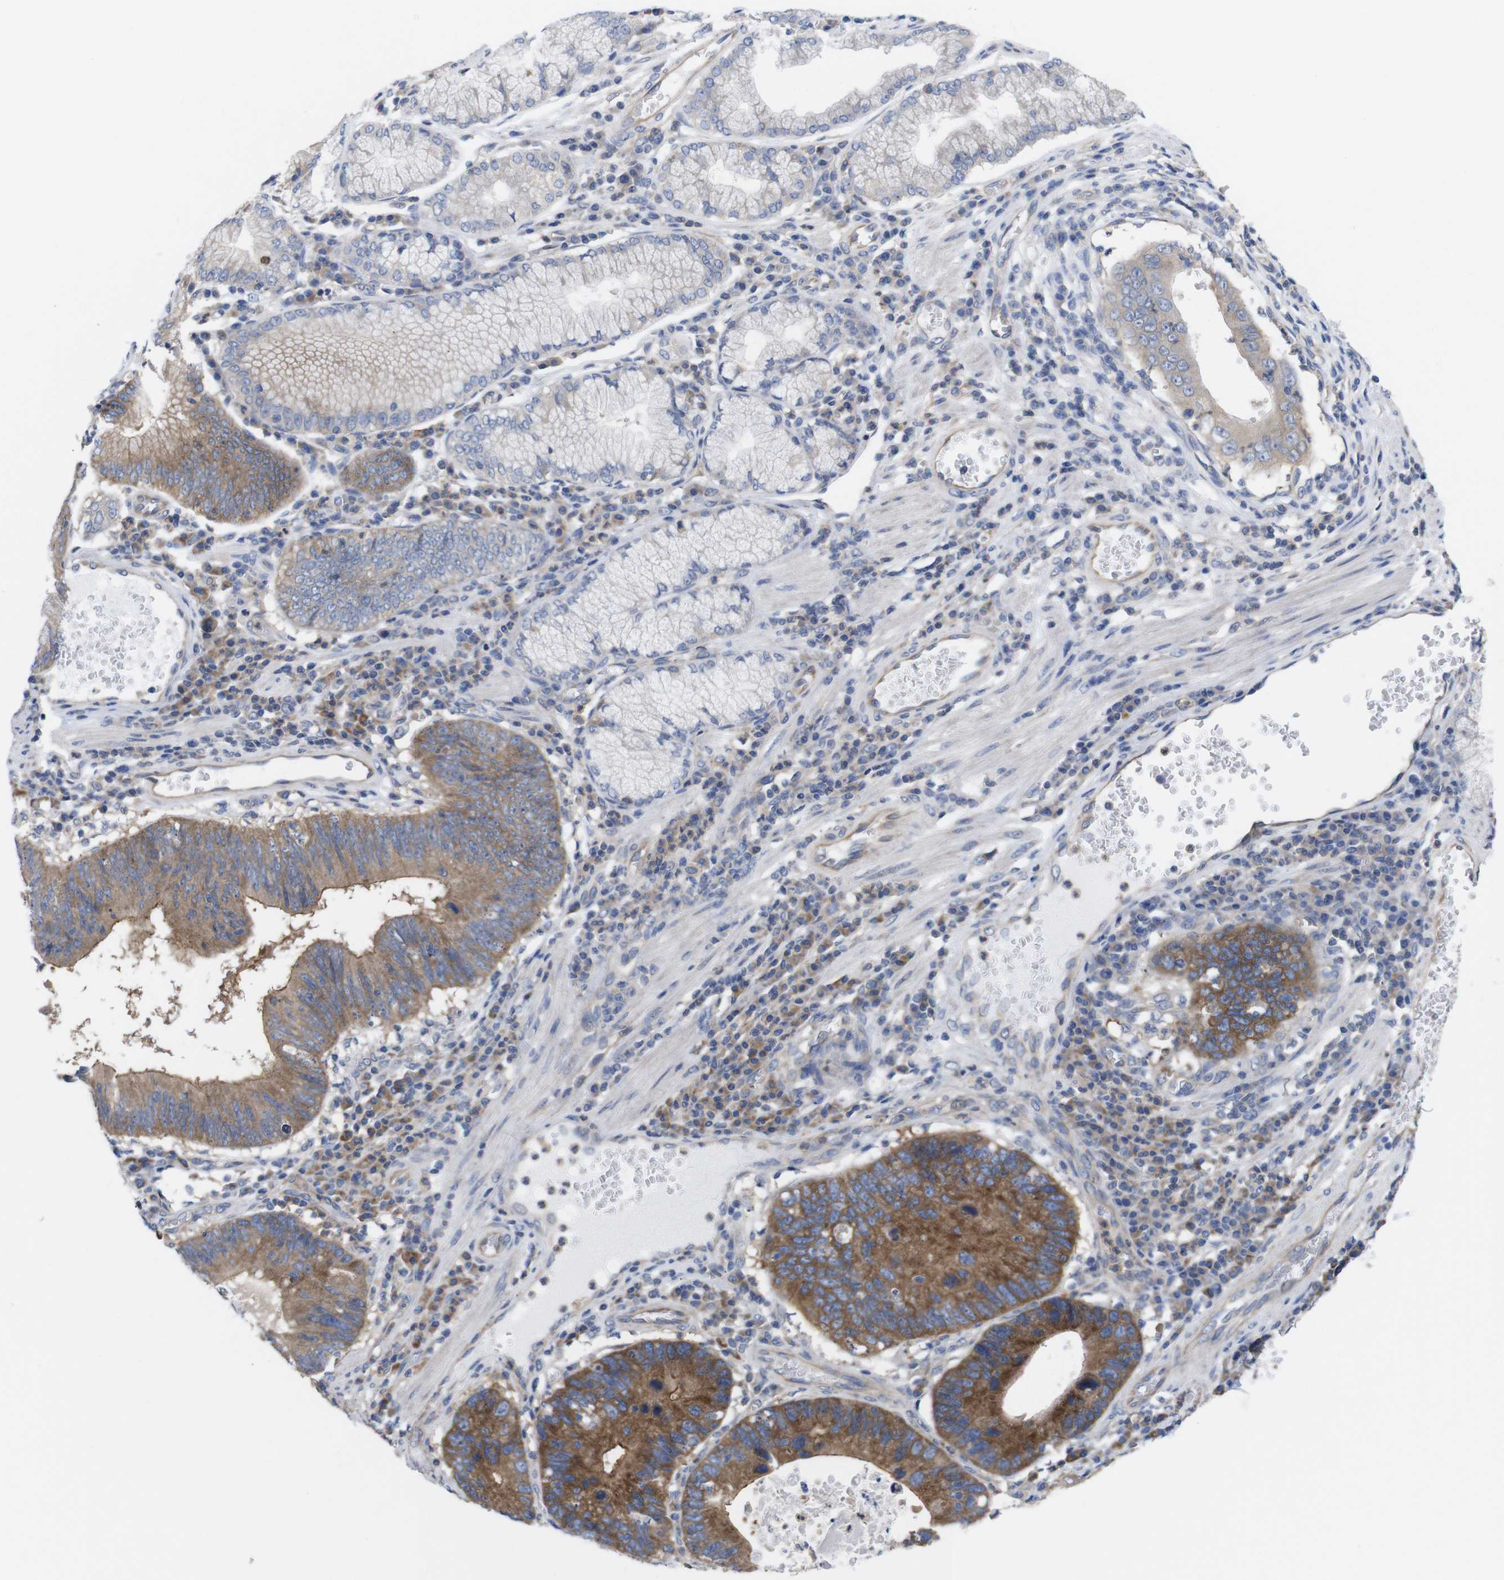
{"staining": {"intensity": "moderate", "quantity": ">75%", "location": "cytoplasmic/membranous"}, "tissue": "stomach cancer", "cell_type": "Tumor cells", "image_type": "cancer", "snomed": [{"axis": "morphology", "description": "Adenocarcinoma, NOS"}, {"axis": "topography", "description": "Stomach"}], "caption": "Tumor cells display moderate cytoplasmic/membranous staining in about >75% of cells in stomach adenocarcinoma.", "gene": "USH1C", "patient": {"sex": "male", "age": 59}}